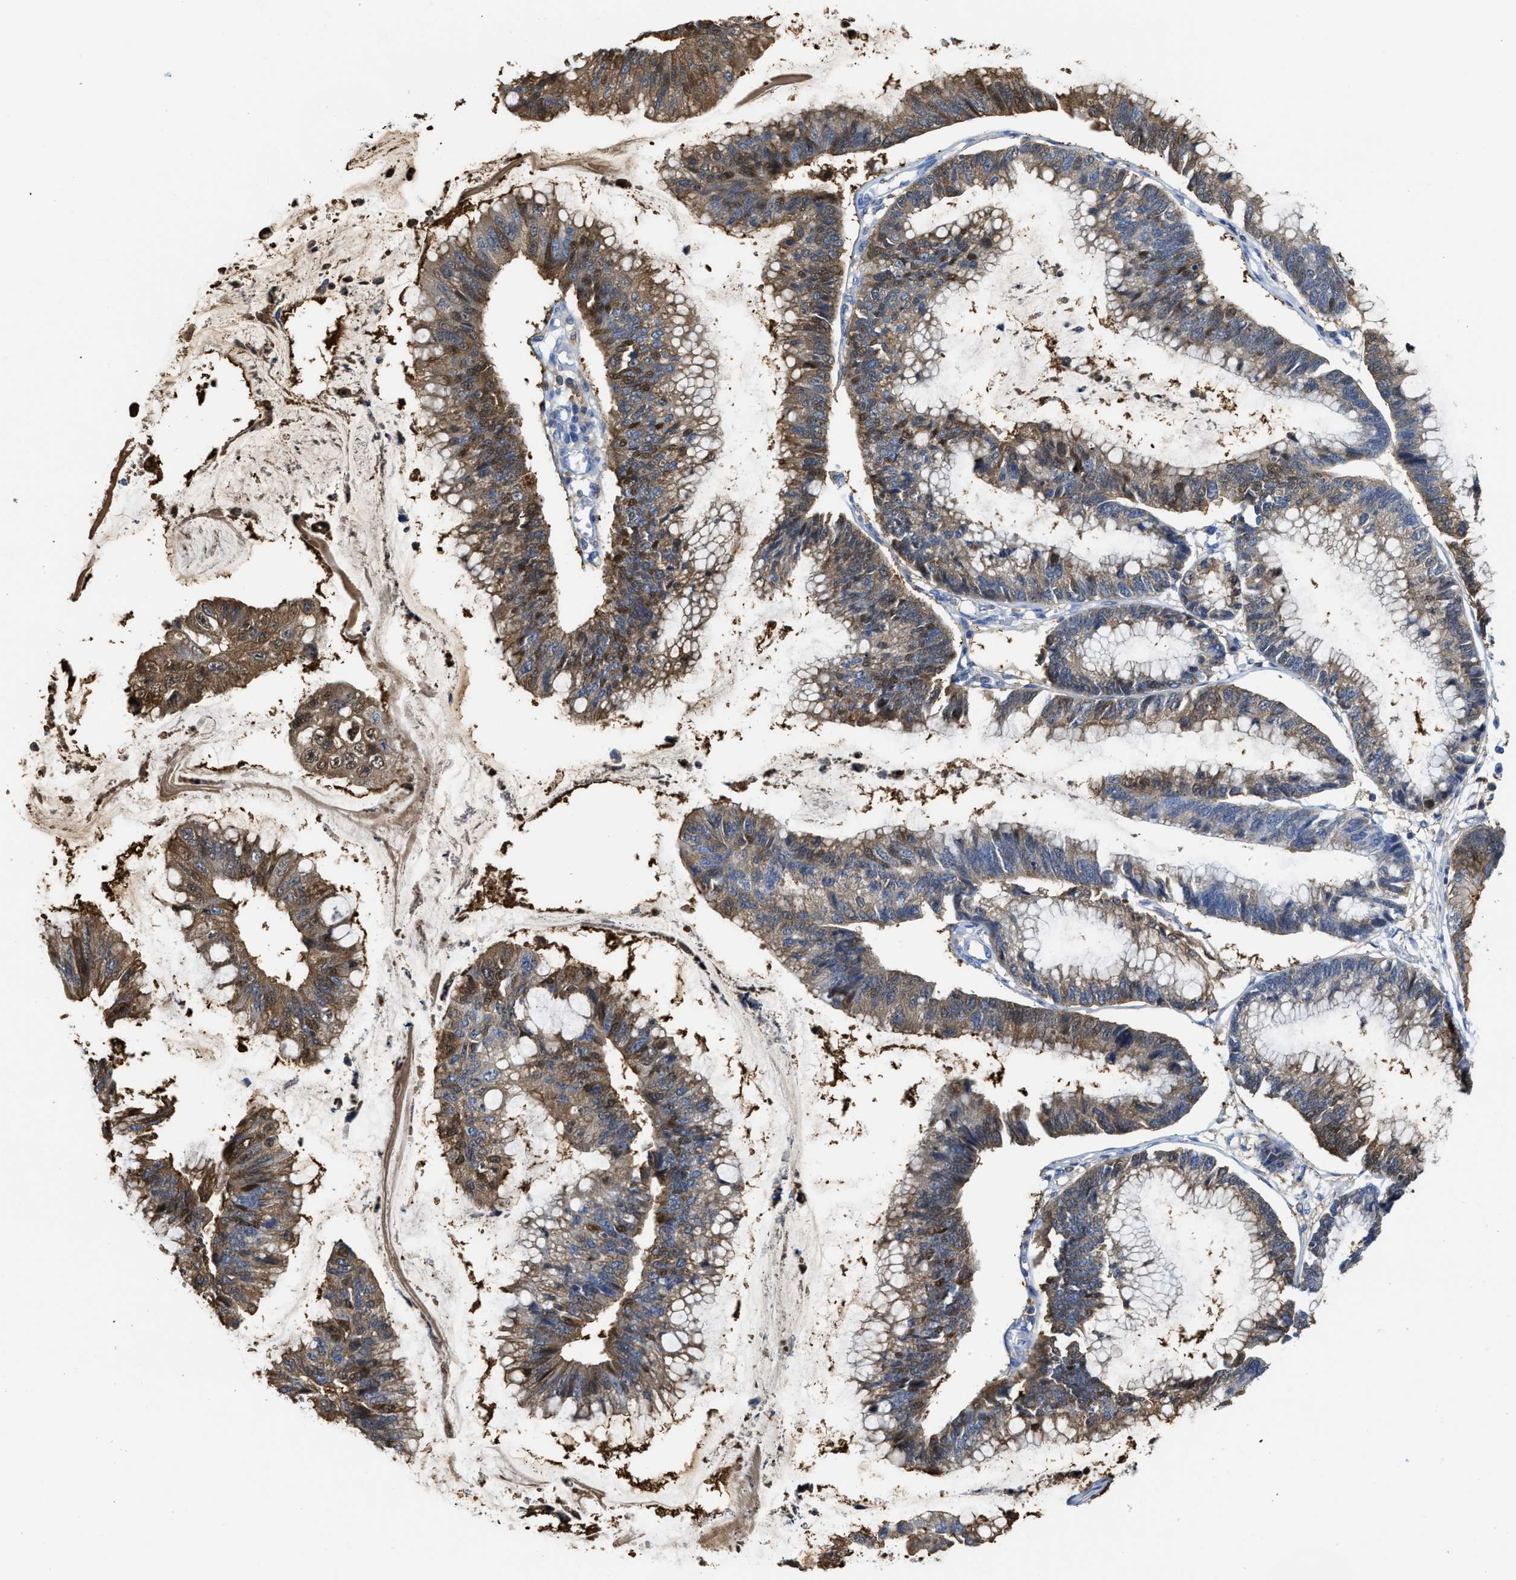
{"staining": {"intensity": "moderate", "quantity": ">75%", "location": "cytoplasmic/membranous,nuclear"}, "tissue": "stomach cancer", "cell_type": "Tumor cells", "image_type": "cancer", "snomed": [{"axis": "morphology", "description": "Adenocarcinoma, NOS"}, {"axis": "topography", "description": "Stomach"}], "caption": "Protein staining of stomach cancer (adenocarcinoma) tissue shows moderate cytoplasmic/membranous and nuclear expression in approximately >75% of tumor cells. The staining was performed using DAB (3,3'-diaminobenzidine) to visualize the protein expression in brown, while the nuclei were stained in blue with hematoxylin (Magnification: 20x).", "gene": "ASS1", "patient": {"sex": "male", "age": 59}}